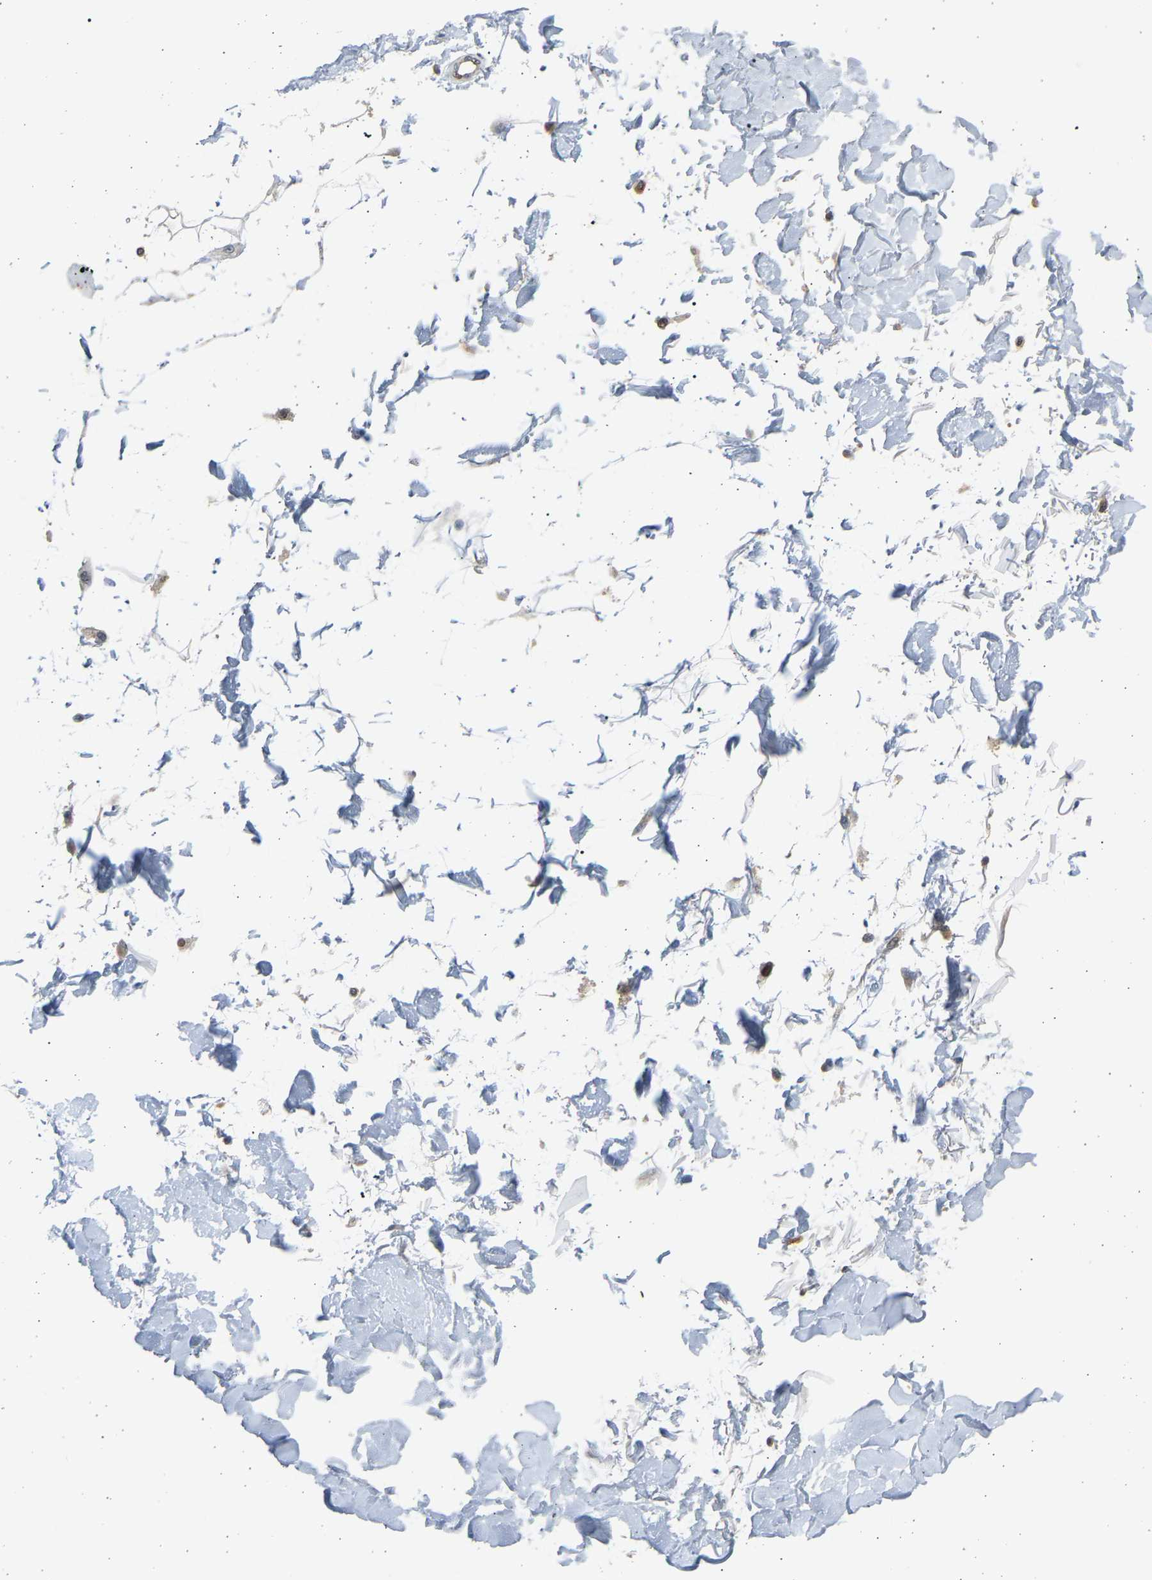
{"staining": {"intensity": "negative", "quantity": "none", "location": "none"}, "tissue": "adipose tissue", "cell_type": "Adipocytes", "image_type": "normal", "snomed": [{"axis": "morphology", "description": "Squamous cell carcinoma, NOS"}, {"axis": "topography", "description": "Skin"}], "caption": "IHC photomicrograph of benign adipose tissue: human adipose tissue stained with DAB displays no significant protein expression in adipocytes. (DAB immunohistochemistry, high magnification).", "gene": "BIRC2", "patient": {"sex": "male", "age": 83}}